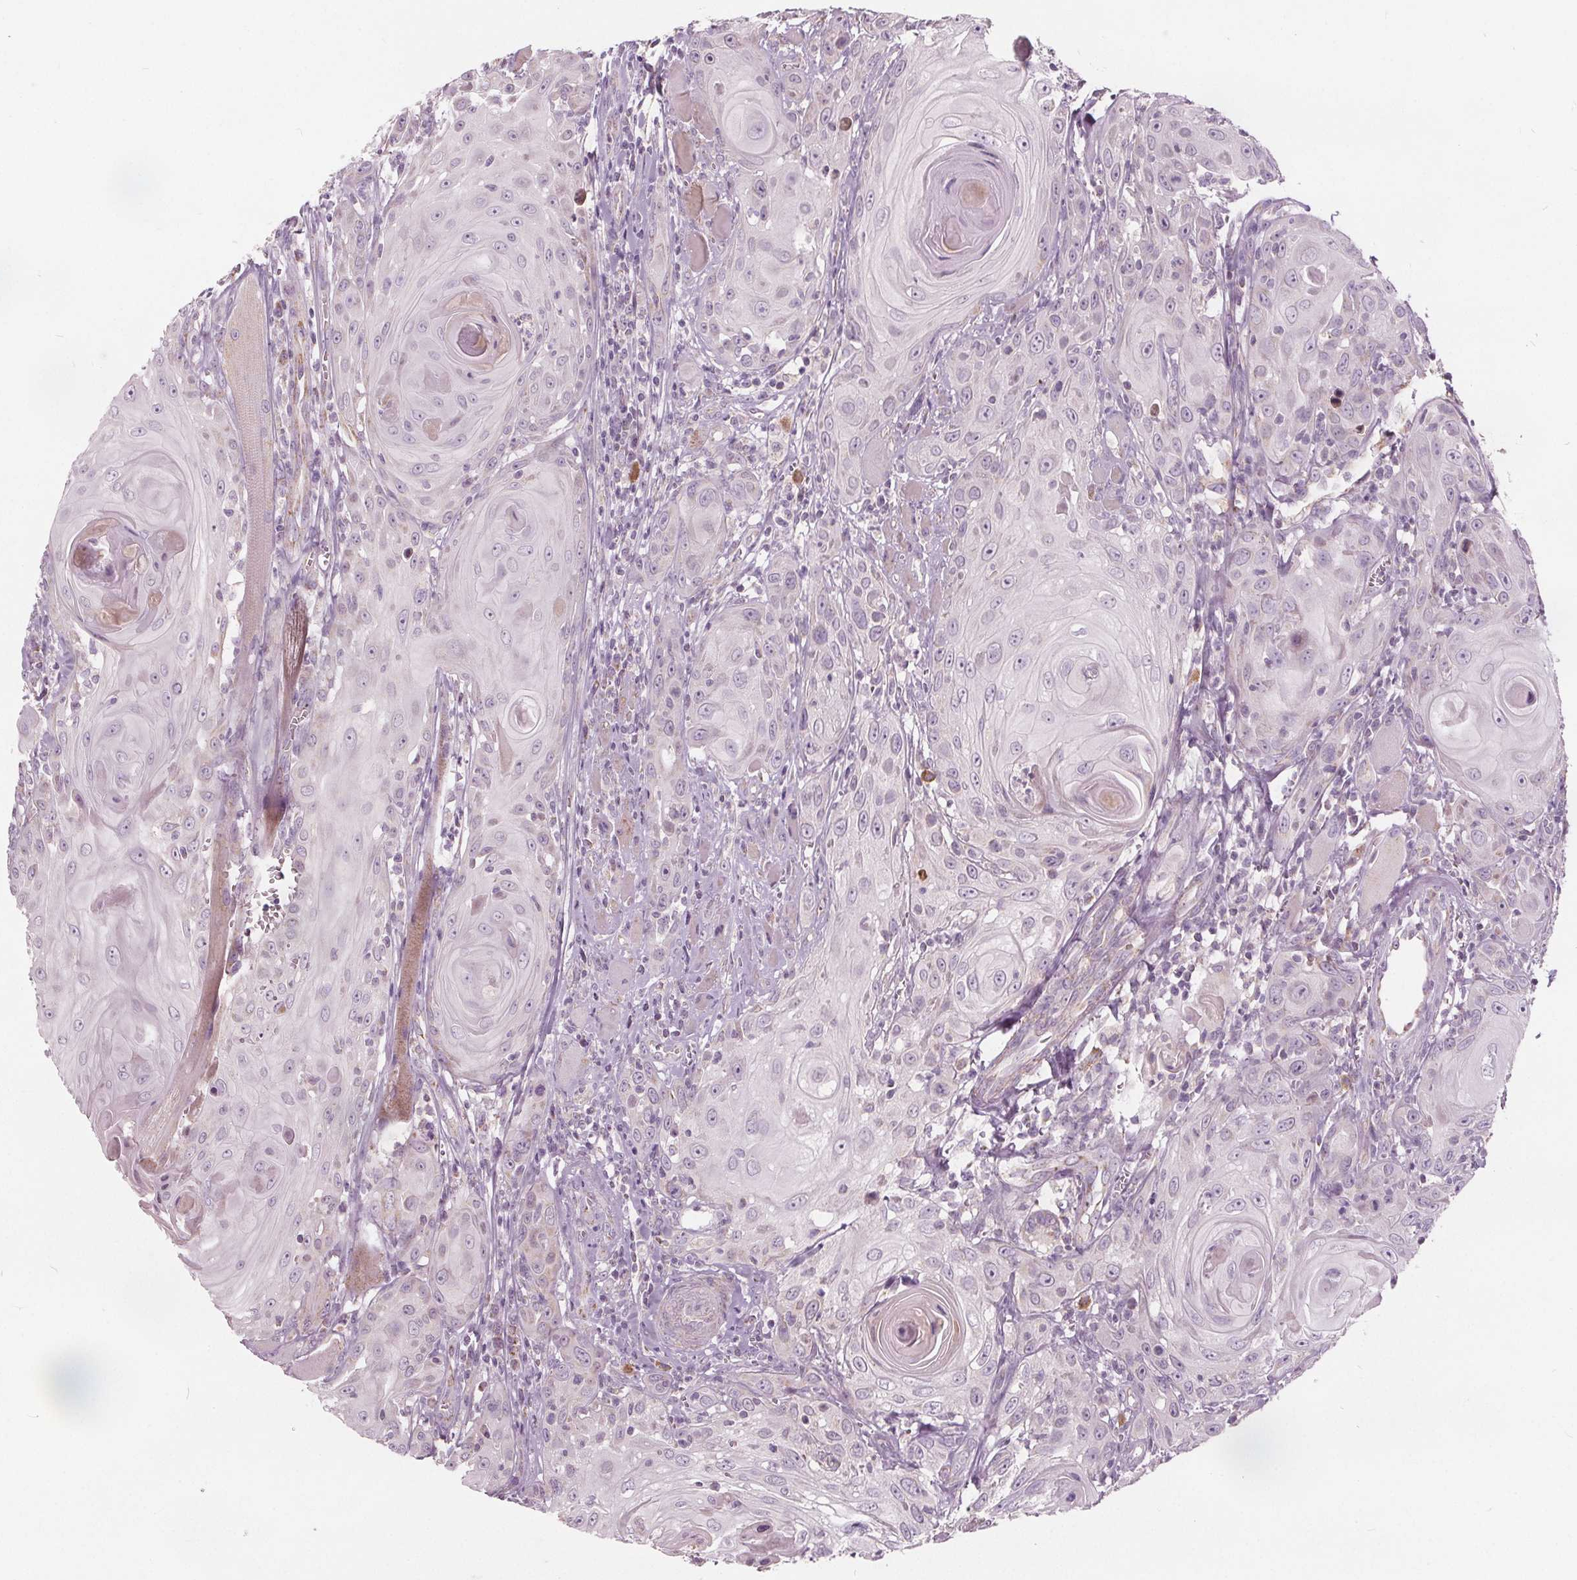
{"staining": {"intensity": "negative", "quantity": "none", "location": "none"}, "tissue": "head and neck cancer", "cell_type": "Tumor cells", "image_type": "cancer", "snomed": [{"axis": "morphology", "description": "Squamous cell carcinoma, NOS"}, {"axis": "topography", "description": "Head-Neck"}], "caption": "Head and neck squamous cell carcinoma was stained to show a protein in brown. There is no significant staining in tumor cells.", "gene": "ECI2", "patient": {"sex": "female", "age": 80}}